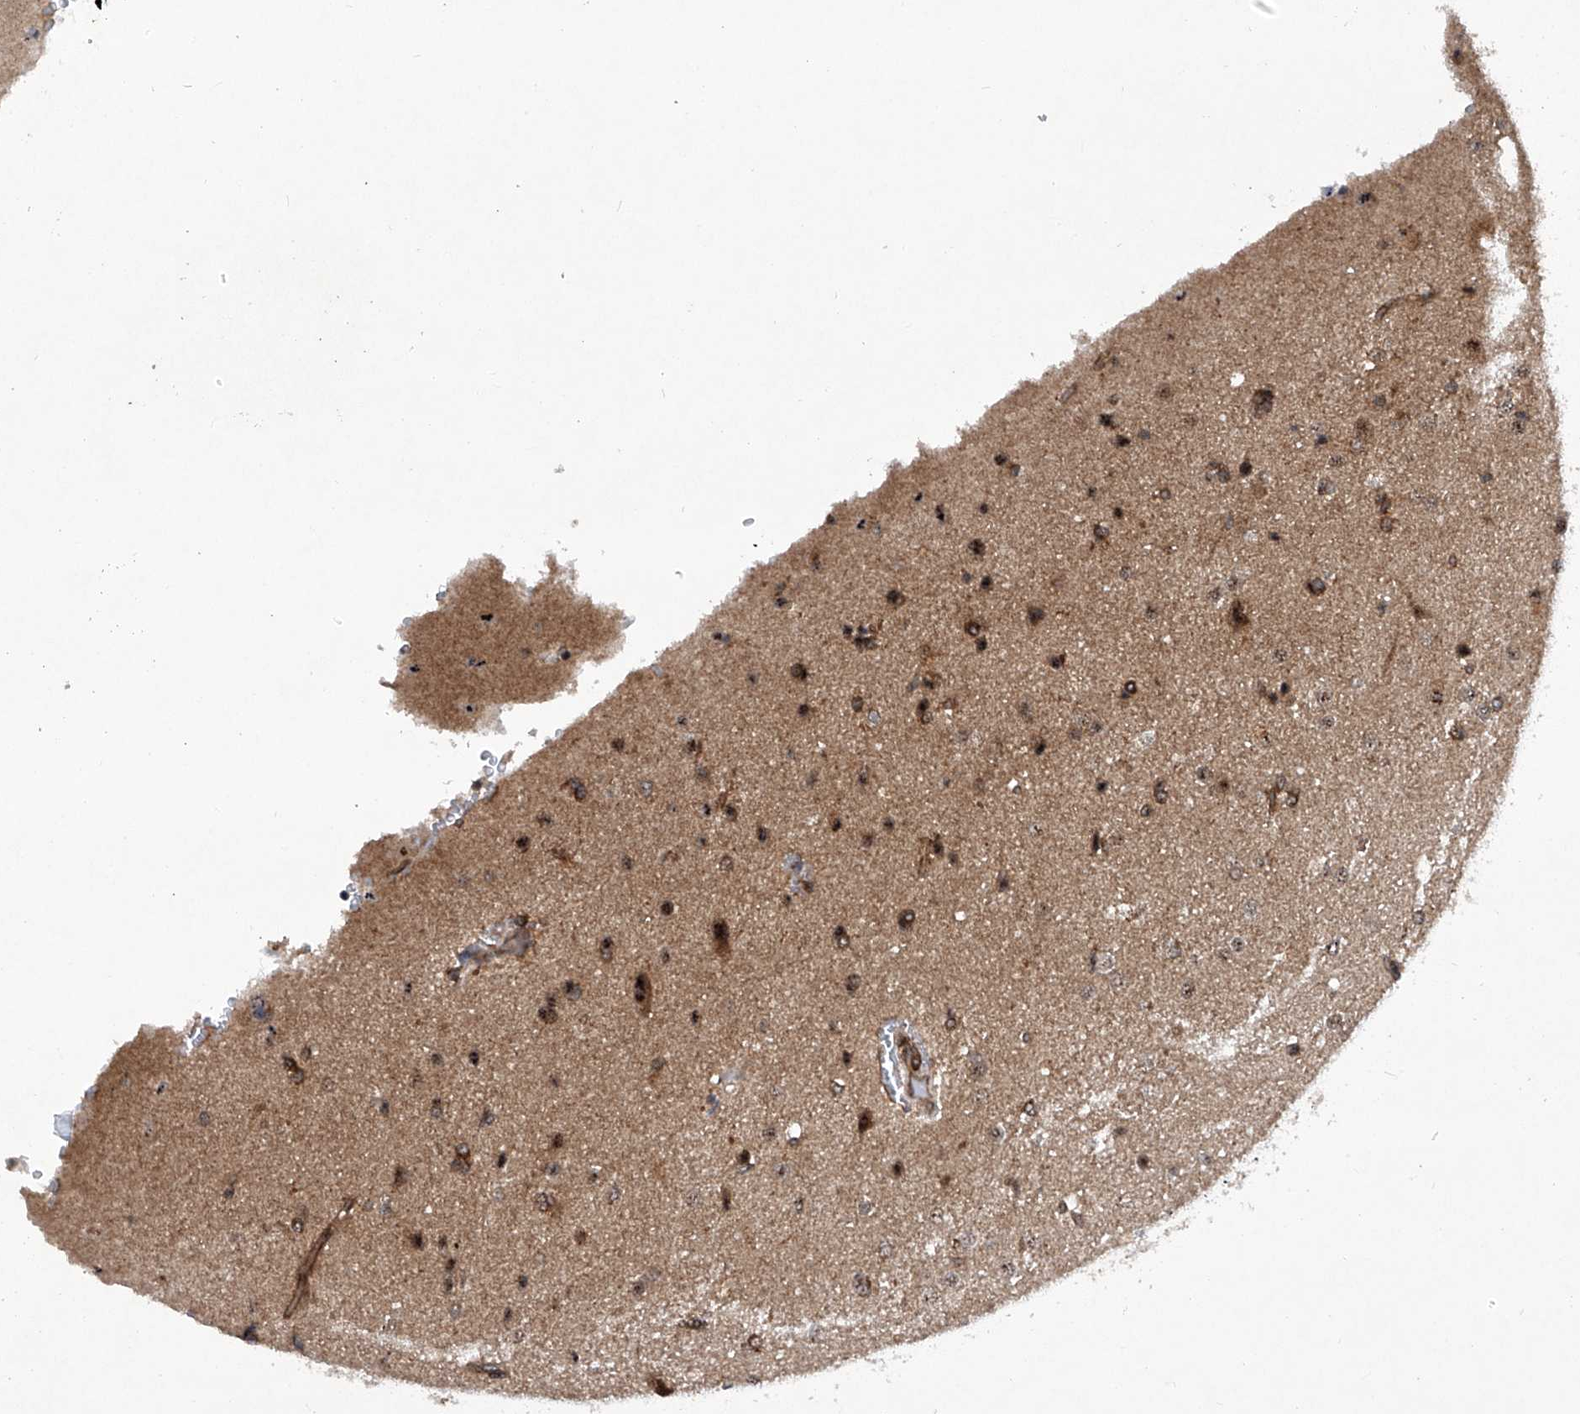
{"staining": {"intensity": "moderate", "quantity": ">75%", "location": "cytoplasmic/membranous,nuclear"}, "tissue": "glioma", "cell_type": "Tumor cells", "image_type": "cancer", "snomed": [{"axis": "morphology", "description": "Glioma, malignant, High grade"}, {"axis": "topography", "description": "Brain"}], "caption": "A high-resolution image shows immunohistochemistry (IHC) staining of glioma, which displays moderate cytoplasmic/membranous and nuclear positivity in approximately >75% of tumor cells. (IHC, brightfield microscopy, high magnification).", "gene": "CISH", "patient": {"sex": "male", "age": 71}}